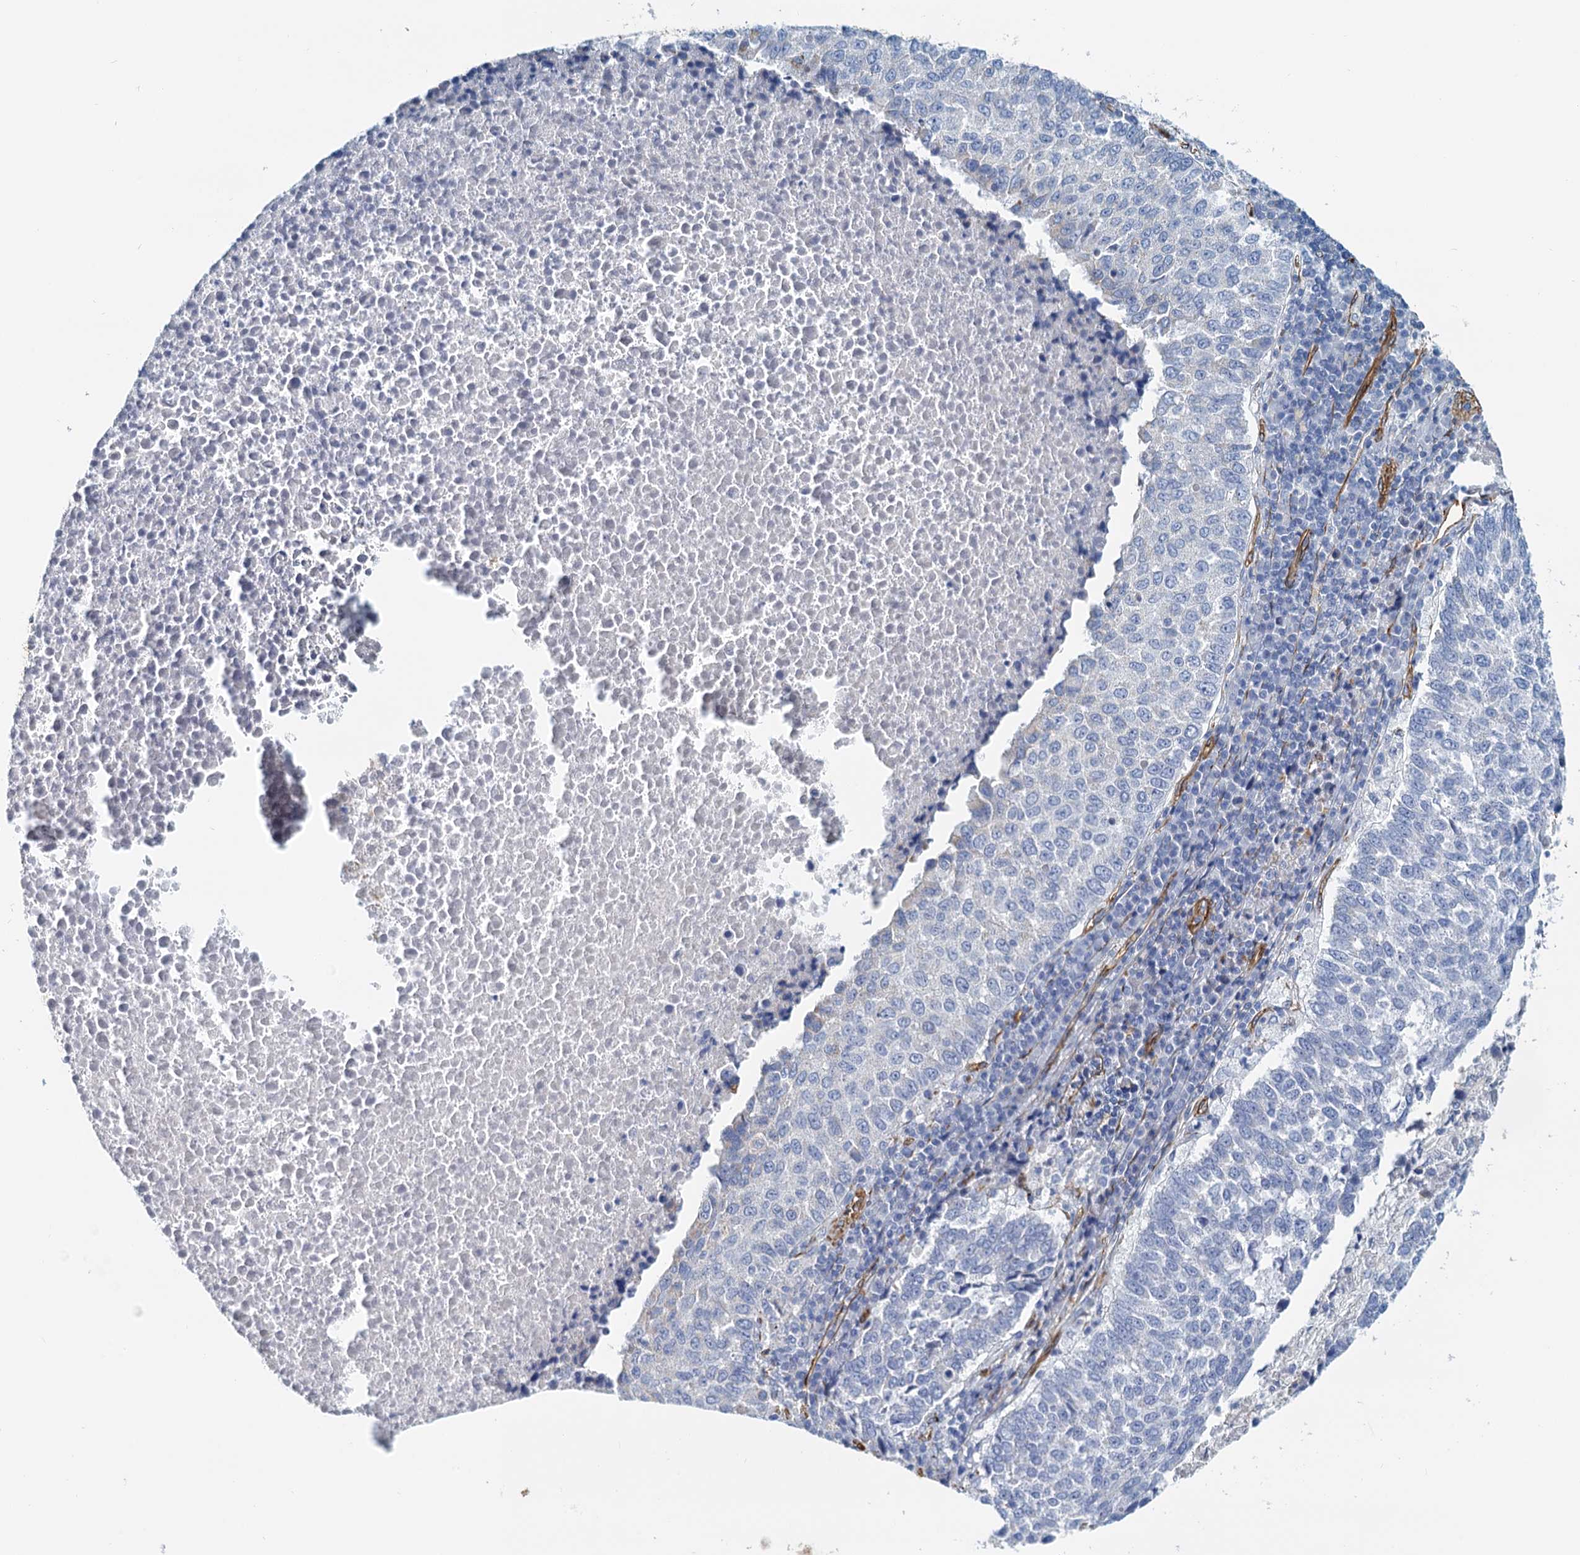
{"staining": {"intensity": "negative", "quantity": "none", "location": "none"}, "tissue": "lung cancer", "cell_type": "Tumor cells", "image_type": "cancer", "snomed": [{"axis": "morphology", "description": "Squamous cell carcinoma, NOS"}, {"axis": "topography", "description": "Lung"}], "caption": "Tumor cells show no significant expression in lung squamous cell carcinoma.", "gene": "DGKG", "patient": {"sex": "male", "age": 73}}